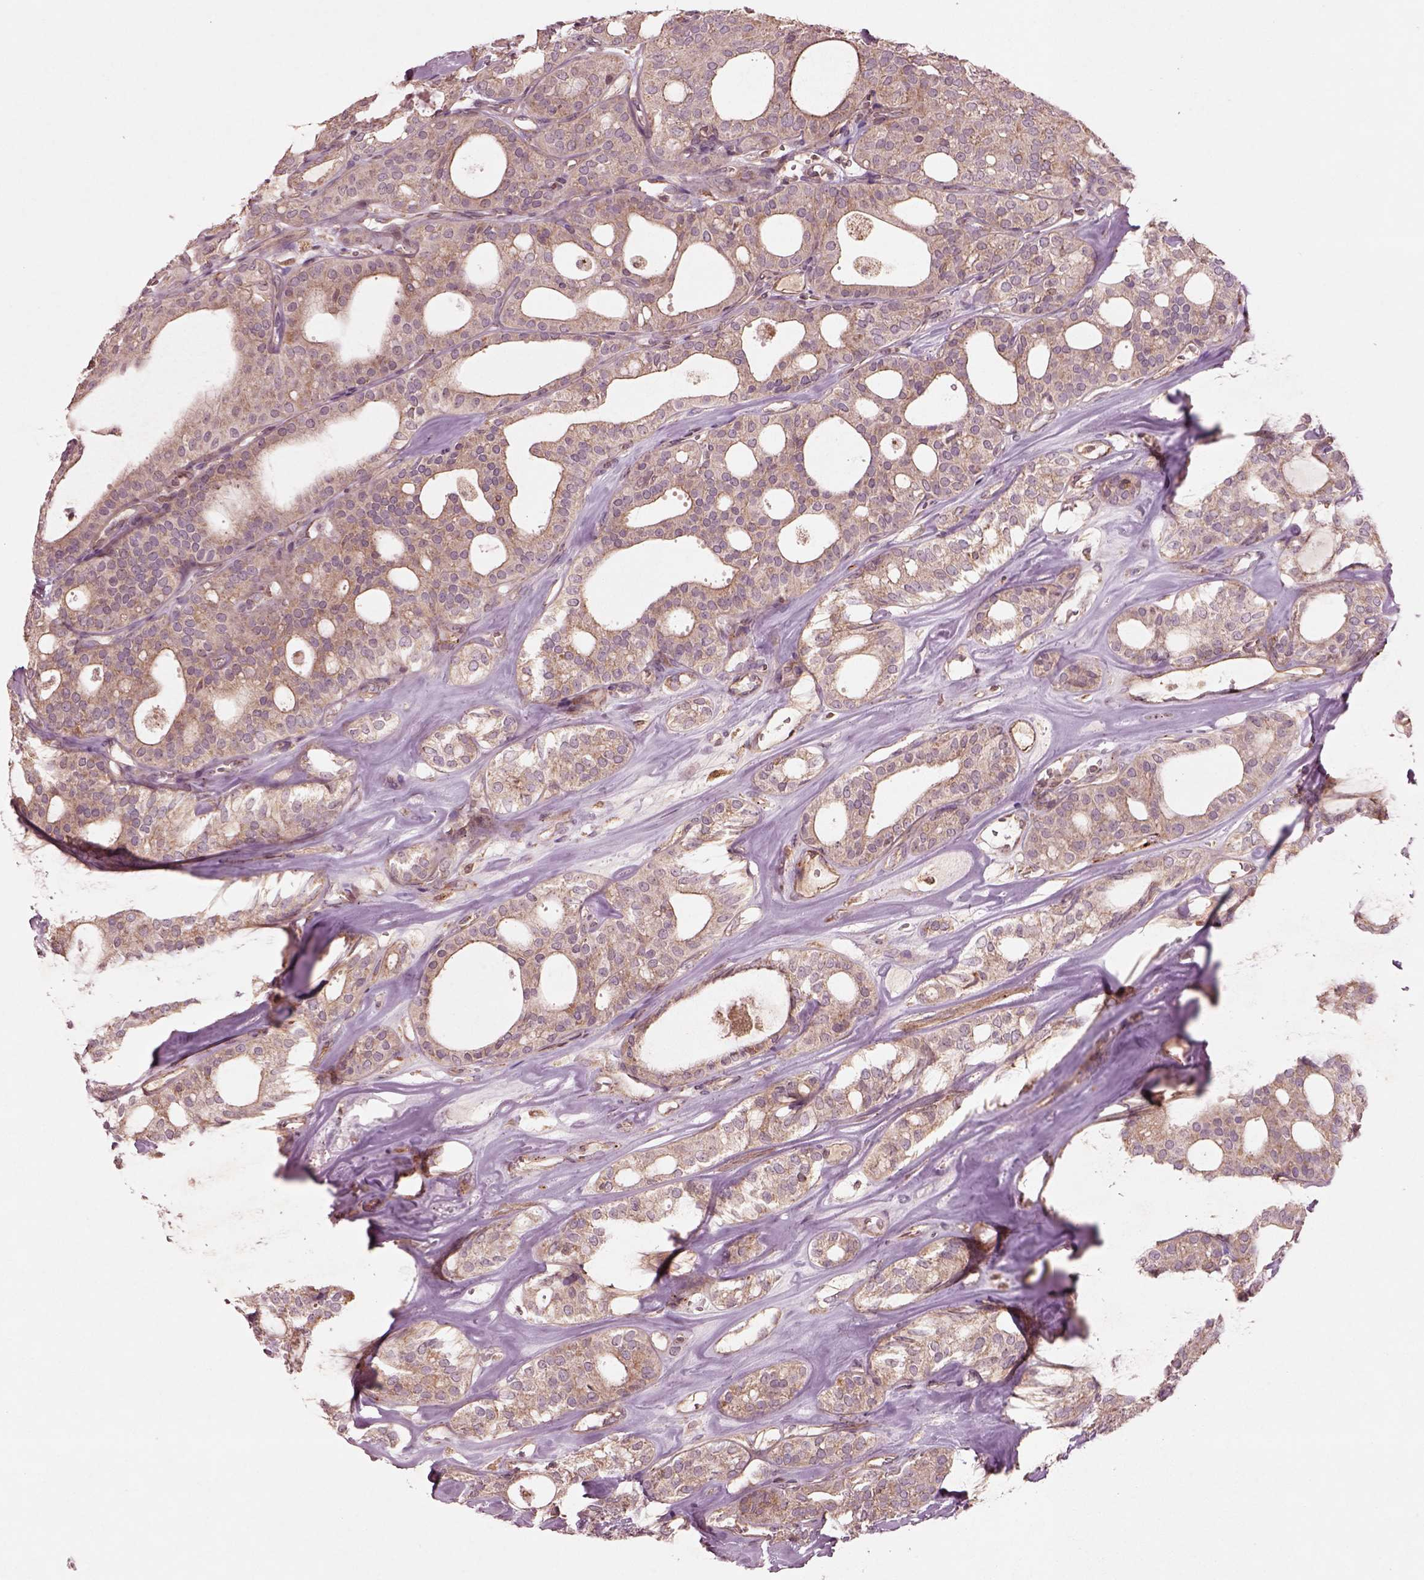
{"staining": {"intensity": "weak", "quantity": "25%-75%", "location": "cytoplasmic/membranous"}, "tissue": "thyroid cancer", "cell_type": "Tumor cells", "image_type": "cancer", "snomed": [{"axis": "morphology", "description": "Follicular adenoma carcinoma, NOS"}, {"axis": "topography", "description": "Thyroid gland"}], "caption": "The histopathology image exhibits staining of thyroid cancer, revealing weak cytoplasmic/membranous protein staining (brown color) within tumor cells. (DAB = brown stain, brightfield microscopy at high magnification).", "gene": "SLC25A5", "patient": {"sex": "male", "age": 75}}